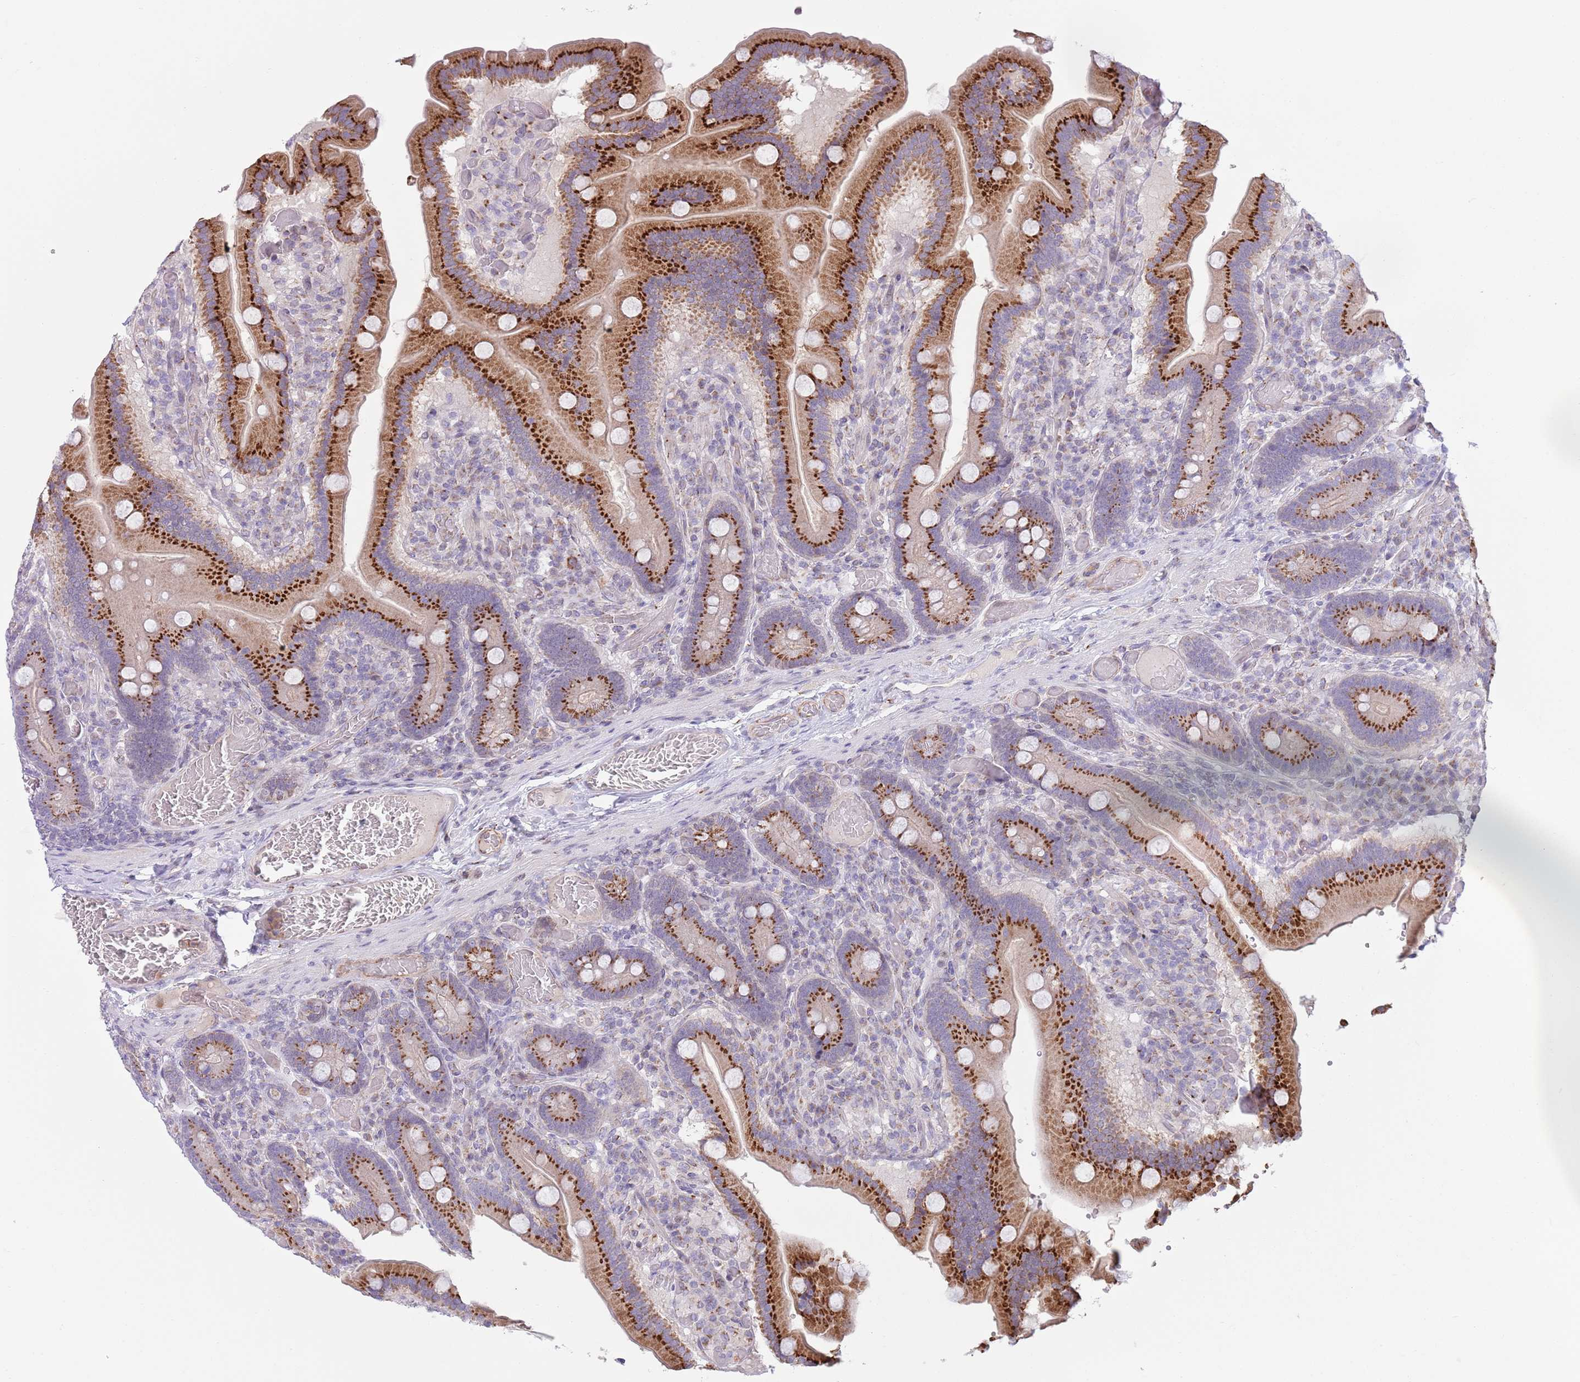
{"staining": {"intensity": "strong", "quantity": "25%-75%", "location": "cytoplasmic/membranous"}, "tissue": "duodenum", "cell_type": "Glandular cells", "image_type": "normal", "snomed": [{"axis": "morphology", "description": "Normal tissue, NOS"}, {"axis": "topography", "description": "Duodenum"}], "caption": "Protein expression analysis of benign human duodenum reveals strong cytoplasmic/membranous staining in about 25%-75% of glandular cells. The protein of interest is stained brown, and the nuclei are stained in blue (DAB IHC with brightfield microscopy, high magnification).", "gene": "C20orf96", "patient": {"sex": "female", "age": 62}}